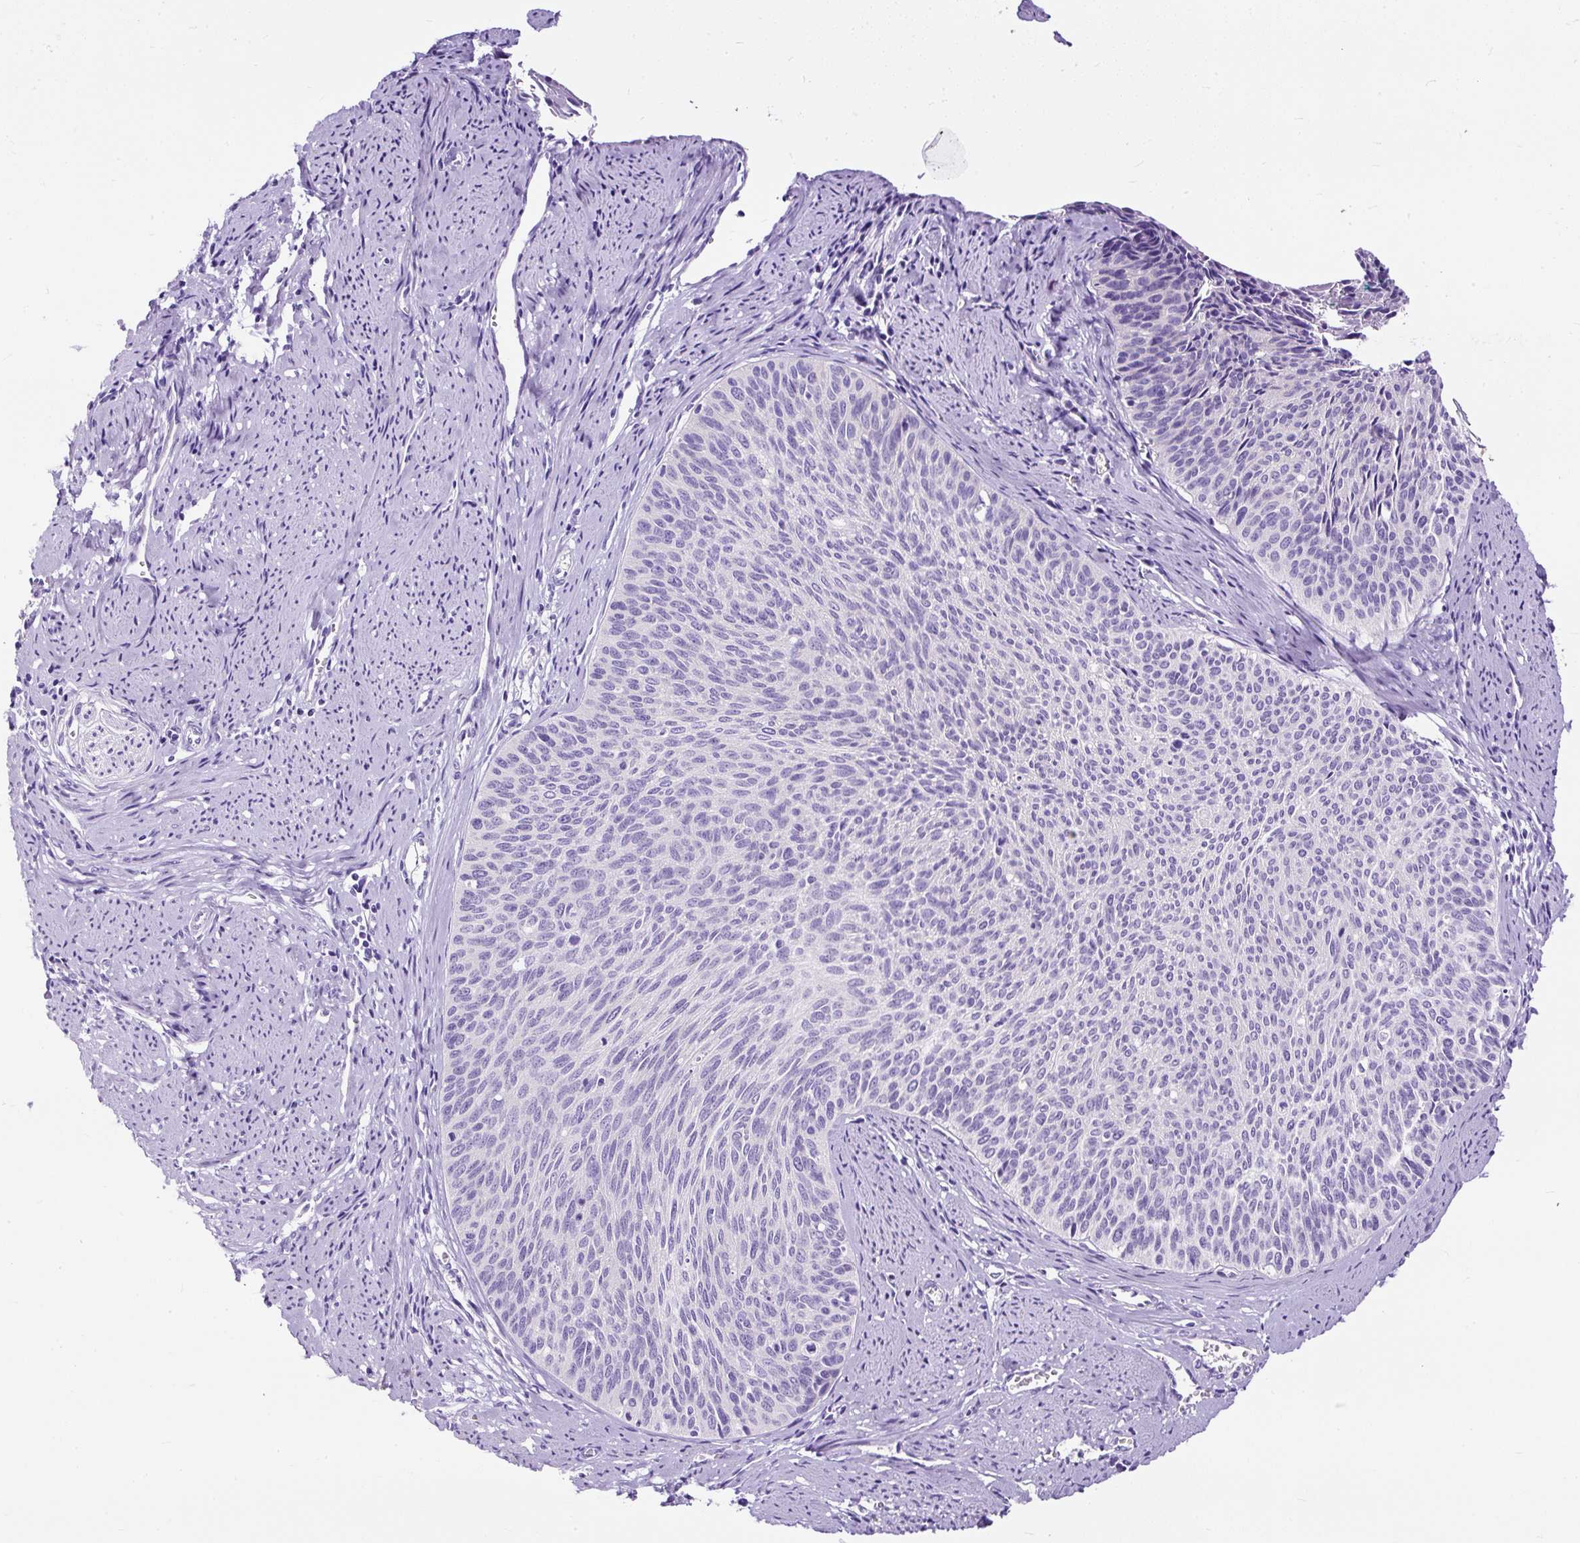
{"staining": {"intensity": "negative", "quantity": "none", "location": "none"}, "tissue": "cervical cancer", "cell_type": "Tumor cells", "image_type": "cancer", "snomed": [{"axis": "morphology", "description": "Squamous cell carcinoma, NOS"}, {"axis": "topography", "description": "Cervix"}], "caption": "The photomicrograph displays no significant staining in tumor cells of cervical cancer (squamous cell carcinoma).", "gene": "STOX2", "patient": {"sex": "female", "age": 55}}